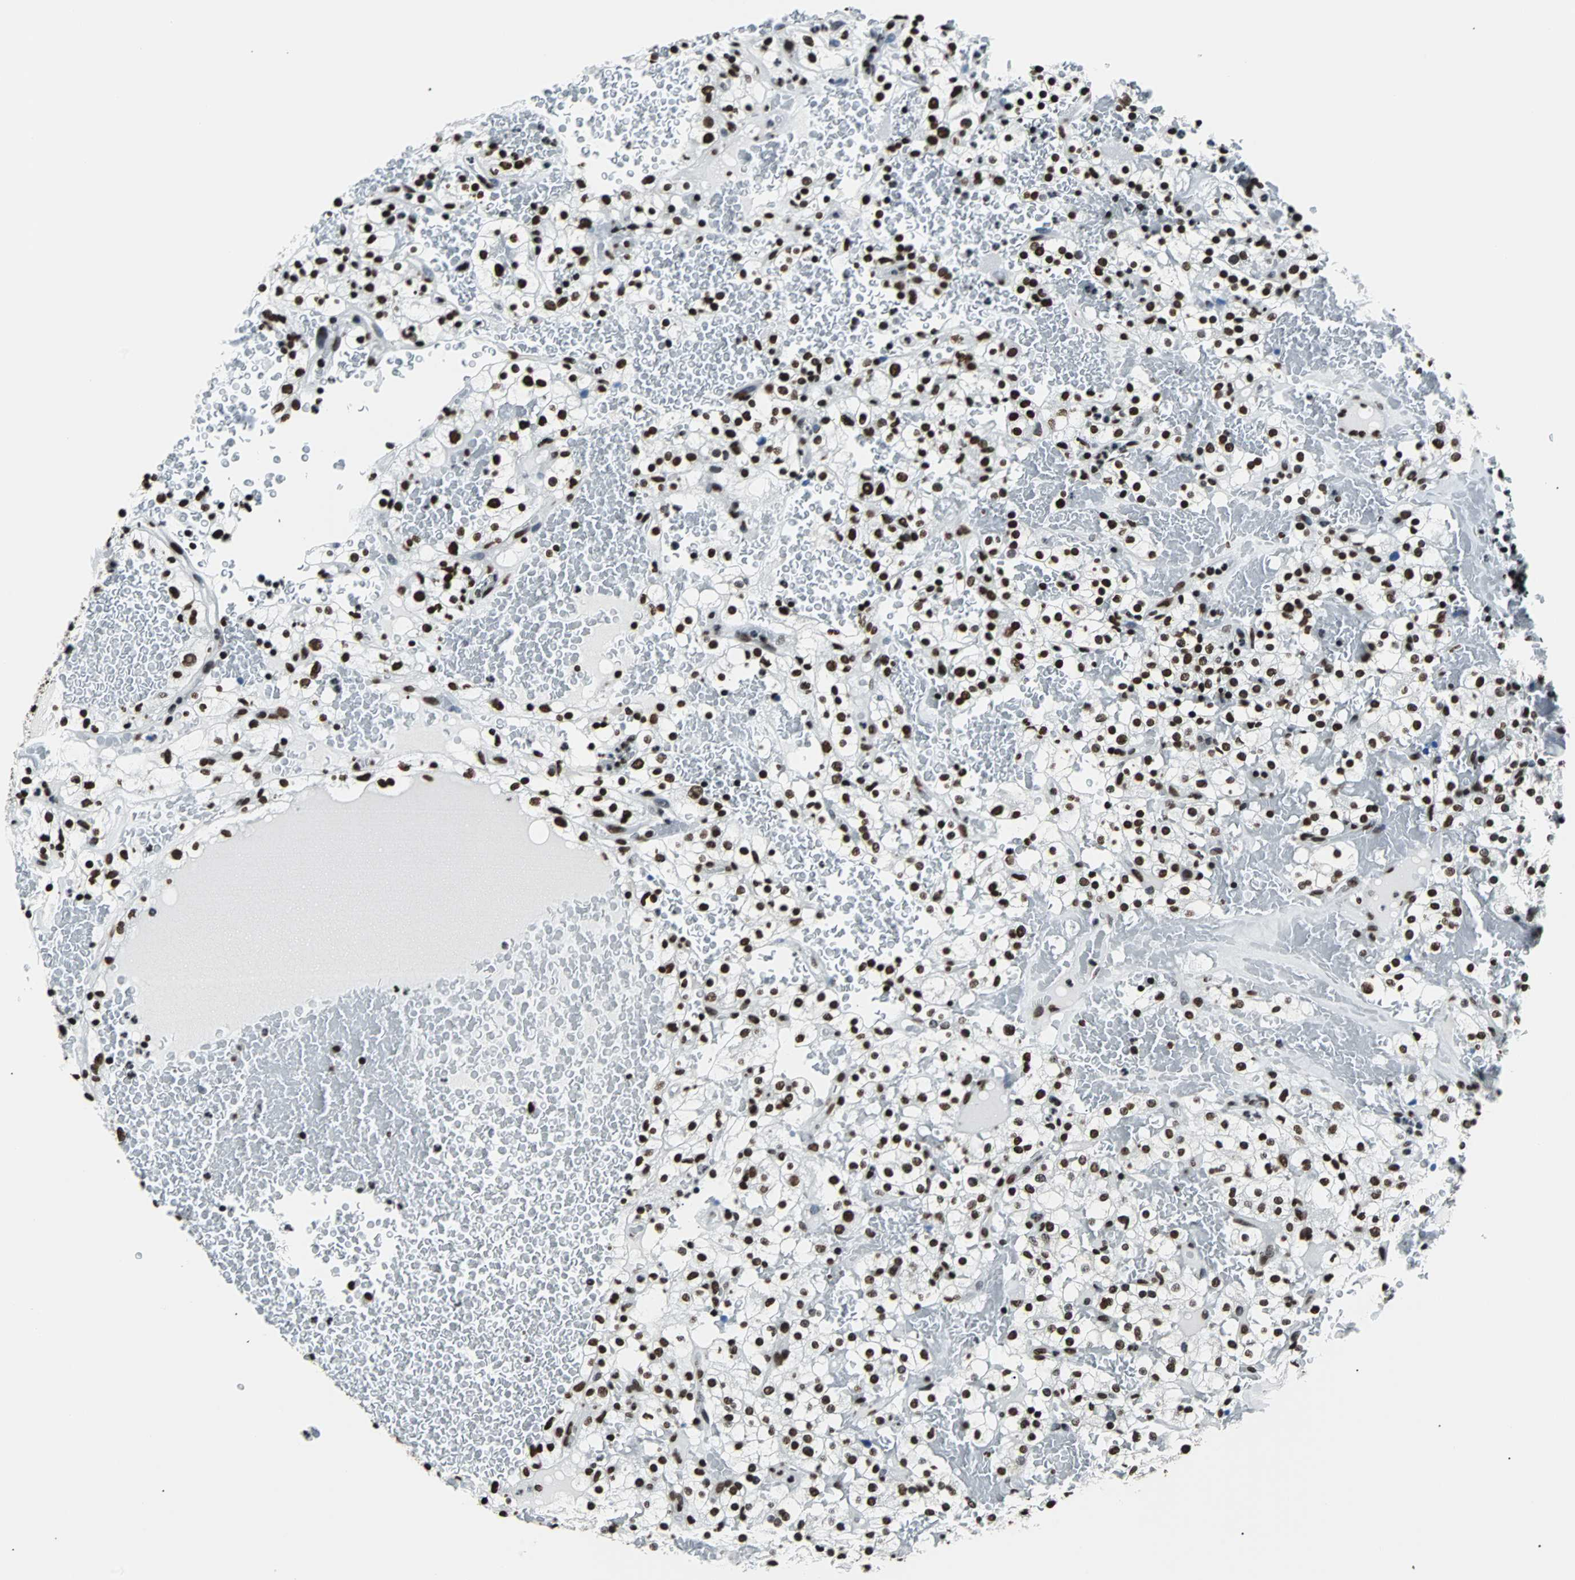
{"staining": {"intensity": "strong", "quantity": ">75%", "location": "nuclear"}, "tissue": "renal cancer", "cell_type": "Tumor cells", "image_type": "cancer", "snomed": [{"axis": "morphology", "description": "Normal tissue, NOS"}, {"axis": "morphology", "description": "Adenocarcinoma, NOS"}, {"axis": "topography", "description": "Kidney"}], "caption": "Adenocarcinoma (renal) tissue shows strong nuclear expression in about >75% of tumor cells, visualized by immunohistochemistry. The staining is performed using DAB brown chromogen to label protein expression. The nuclei are counter-stained blue using hematoxylin.", "gene": "FUBP1", "patient": {"sex": "female", "age": 72}}